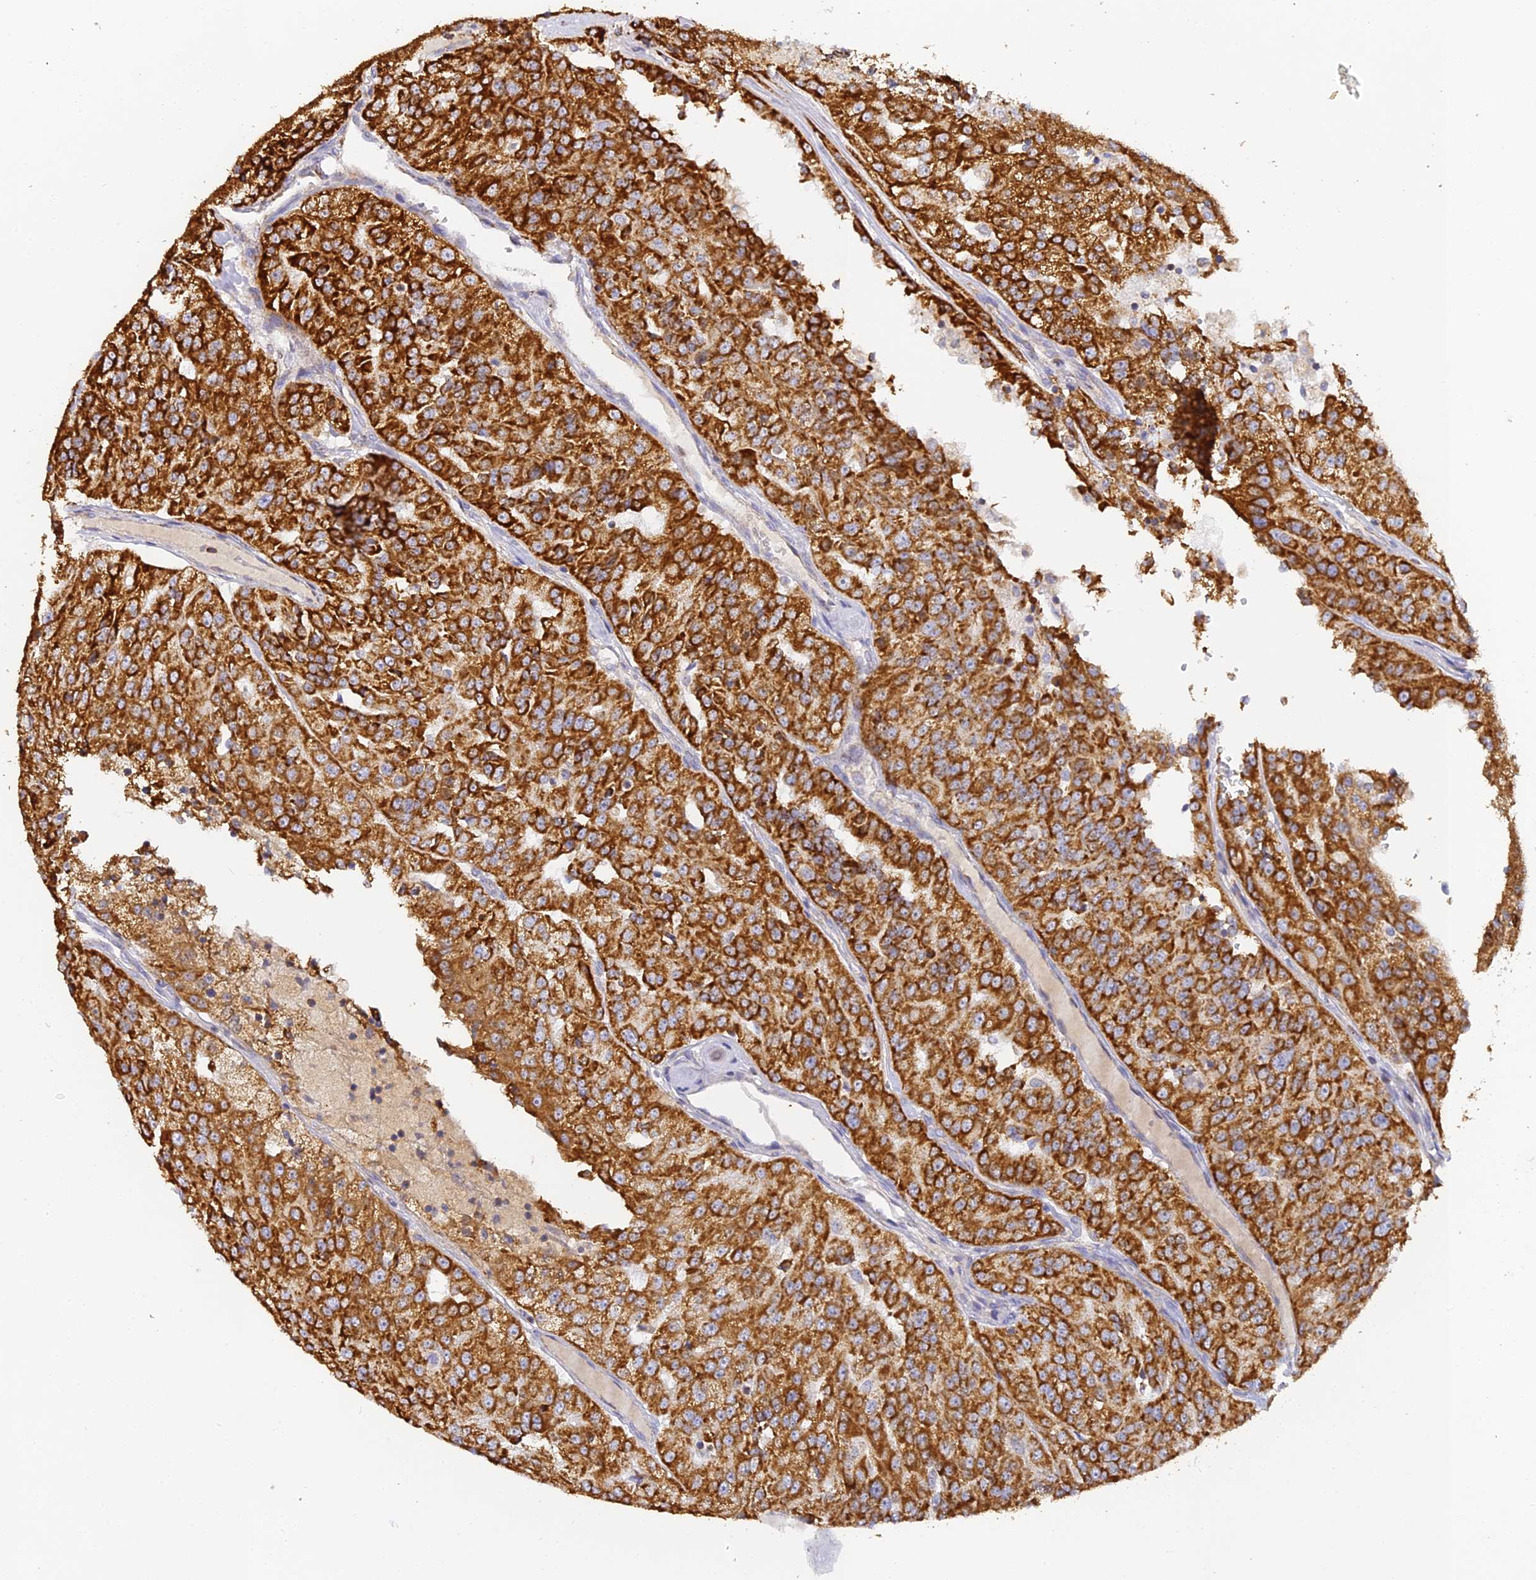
{"staining": {"intensity": "strong", "quantity": ">75%", "location": "cytoplasmic/membranous"}, "tissue": "renal cancer", "cell_type": "Tumor cells", "image_type": "cancer", "snomed": [{"axis": "morphology", "description": "Adenocarcinoma, NOS"}, {"axis": "topography", "description": "Kidney"}], "caption": "Immunohistochemical staining of human renal adenocarcinoma shows strong cytoplasmic/membranous protein staining in about >75% of tumor cells. (DAB (3,3'-diaminobenzidine) IHC with brightfield microscopy, high magnification).", "gene": "DONSON", "patient": {"sex": "female", "age": 63}}